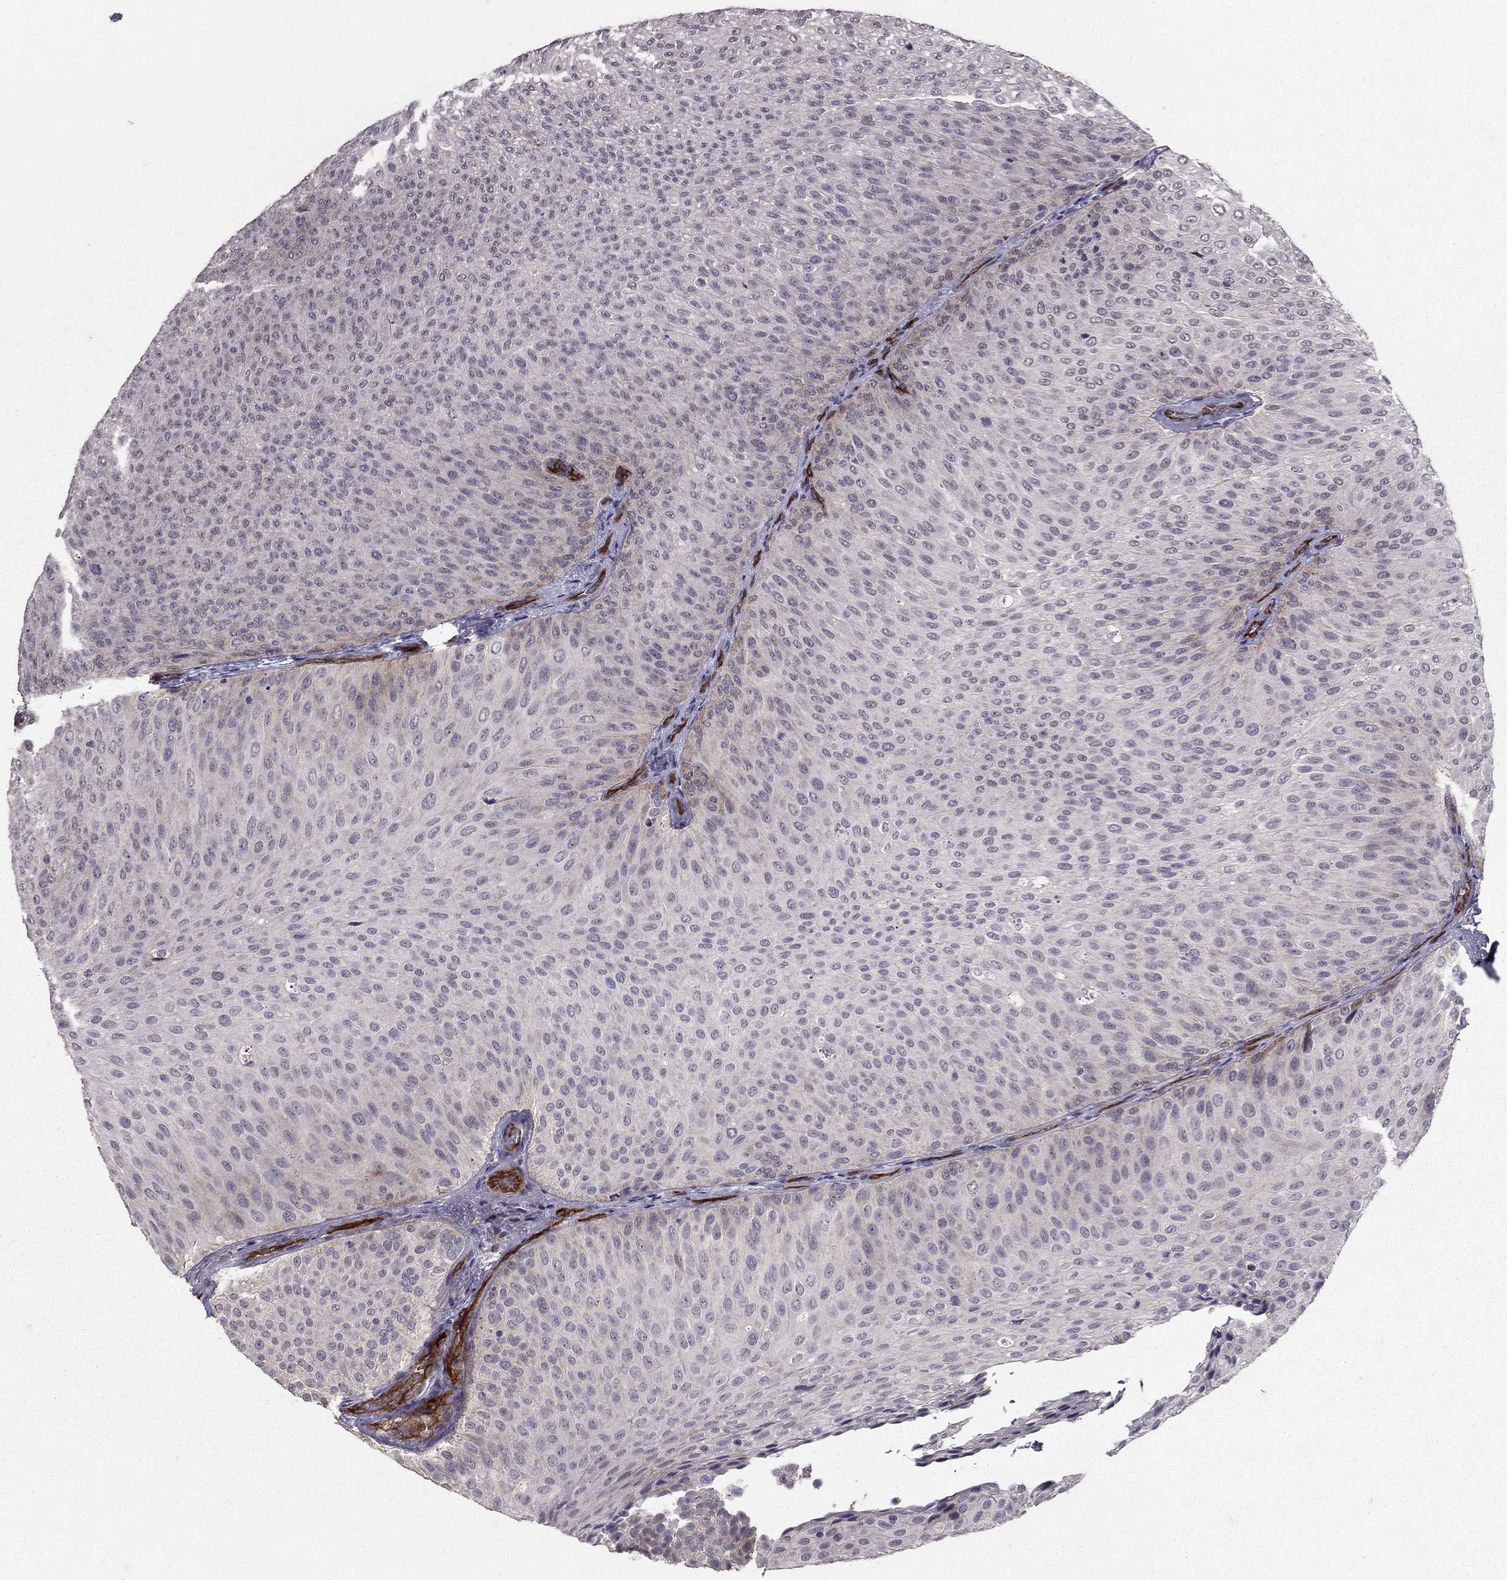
{"staining": {"intensity": "negative", "quantity": "none", "location": "none"}, "tissue": "urothelial cancer", "cell_type": "Tumor cells", "image_type": "cancer", "snomed": [{"axis": "morphology", "description": "Urothelial carcinoma, Low grade"}, {"axis": "topography", "description": "Urinary bladder"}], "caption": "Low-grade urothelial carcinoma stained for a protein using immunohistochemistry displays no staining tumor cells.", "gene": "RASIP1", "patient": {"sex": "male", "age": 78}}